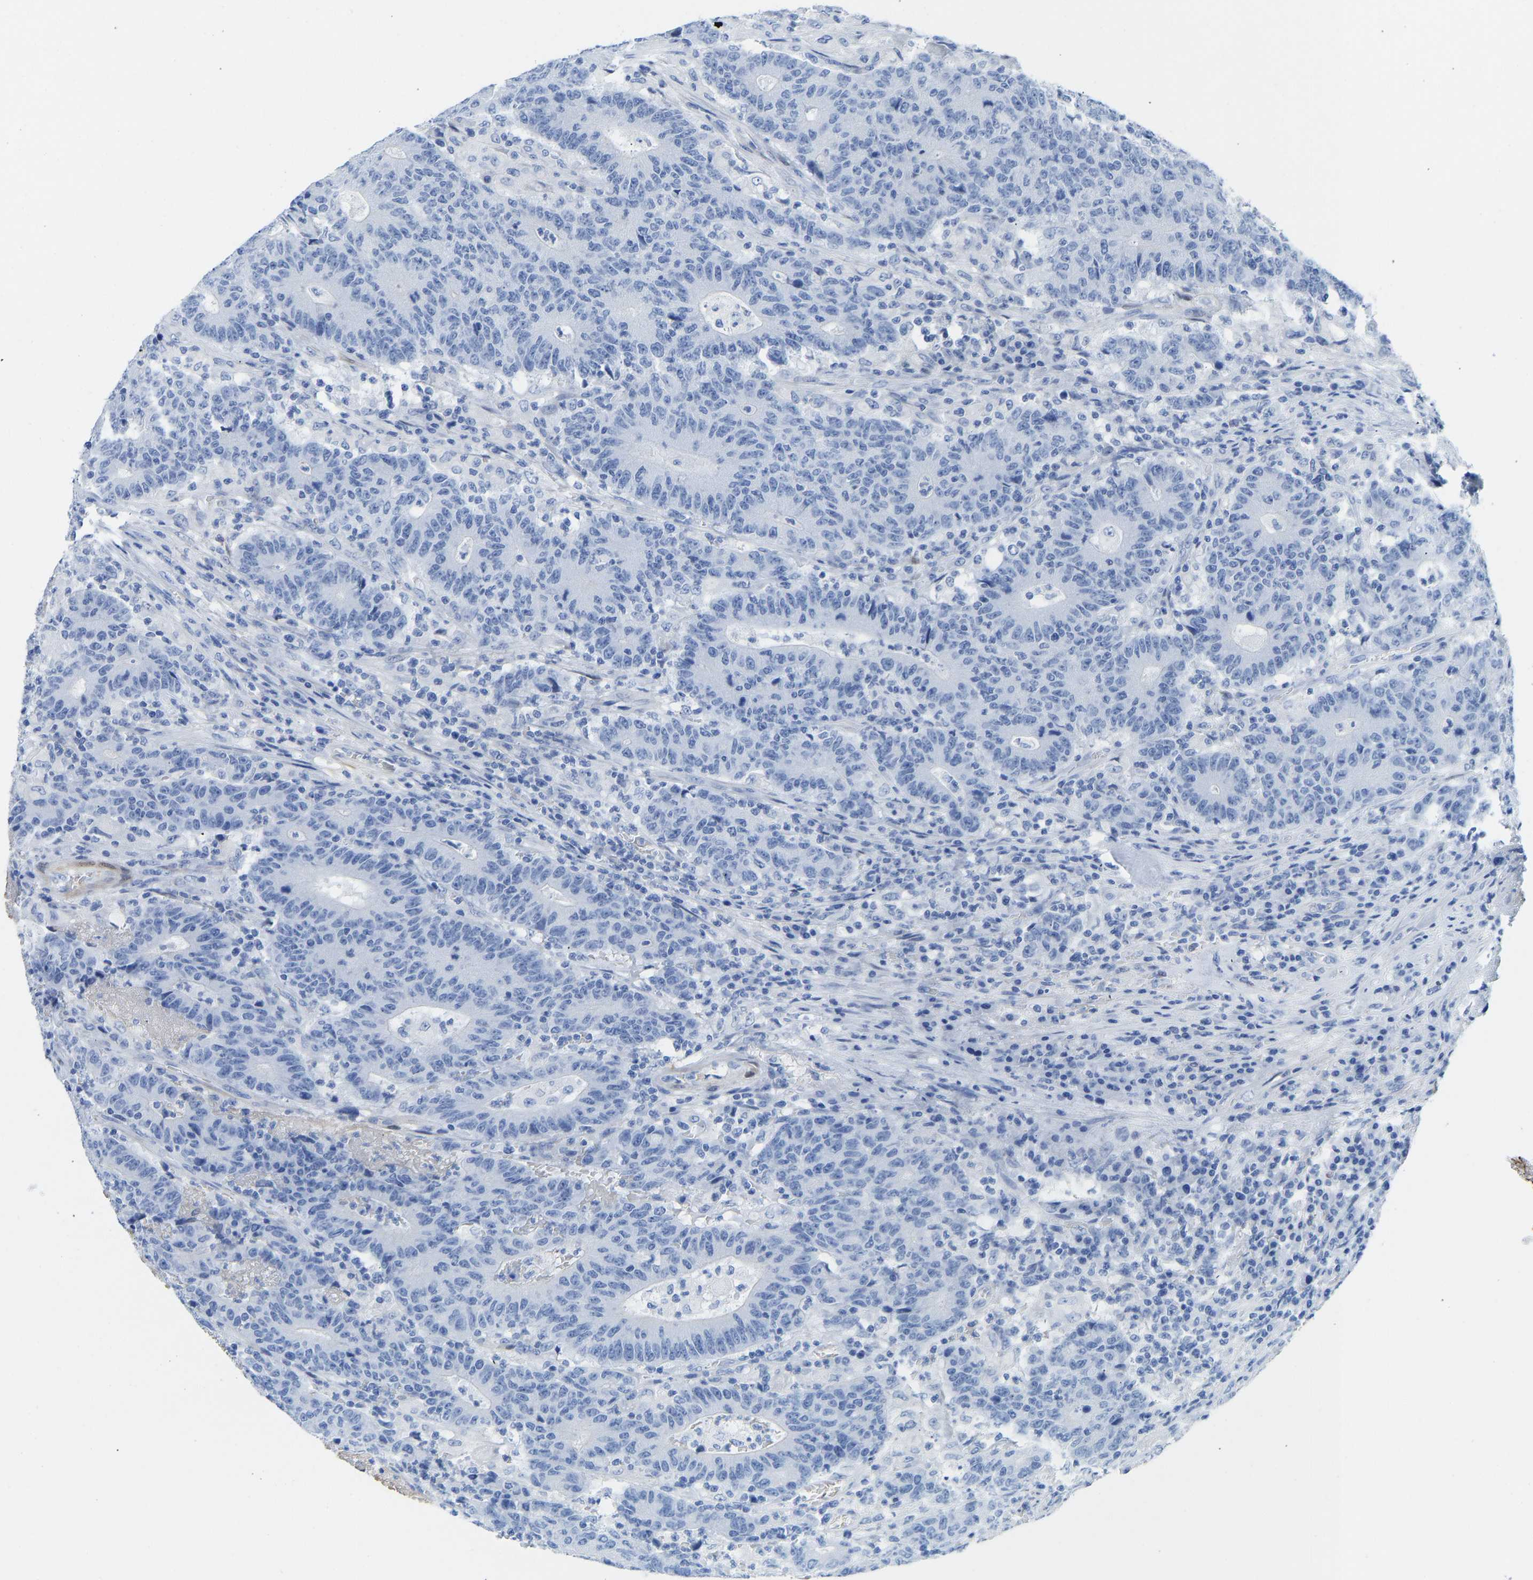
{"staining": {"intensity": "negative", "quantity": "none", "location": "none"}, "tissue": "colorectal cancer", "cell_type": "Tumor cells", "image_type": "cancer", "snomed": [{"axis": "morphology", "description": "Normal tissue, NOS"}, {"axis": "morphology", "description": "Adenocarcinoma, NOS"}, {"axis": "topography", "description": "Colon"}], "caption": "This is an immunohistochemistry (IHC) image of colorectal adenocarcinoma. There is no staining in tumor cells.", "gene": "NKAIN3", "patient": {"sex": "female", "age": 75}}